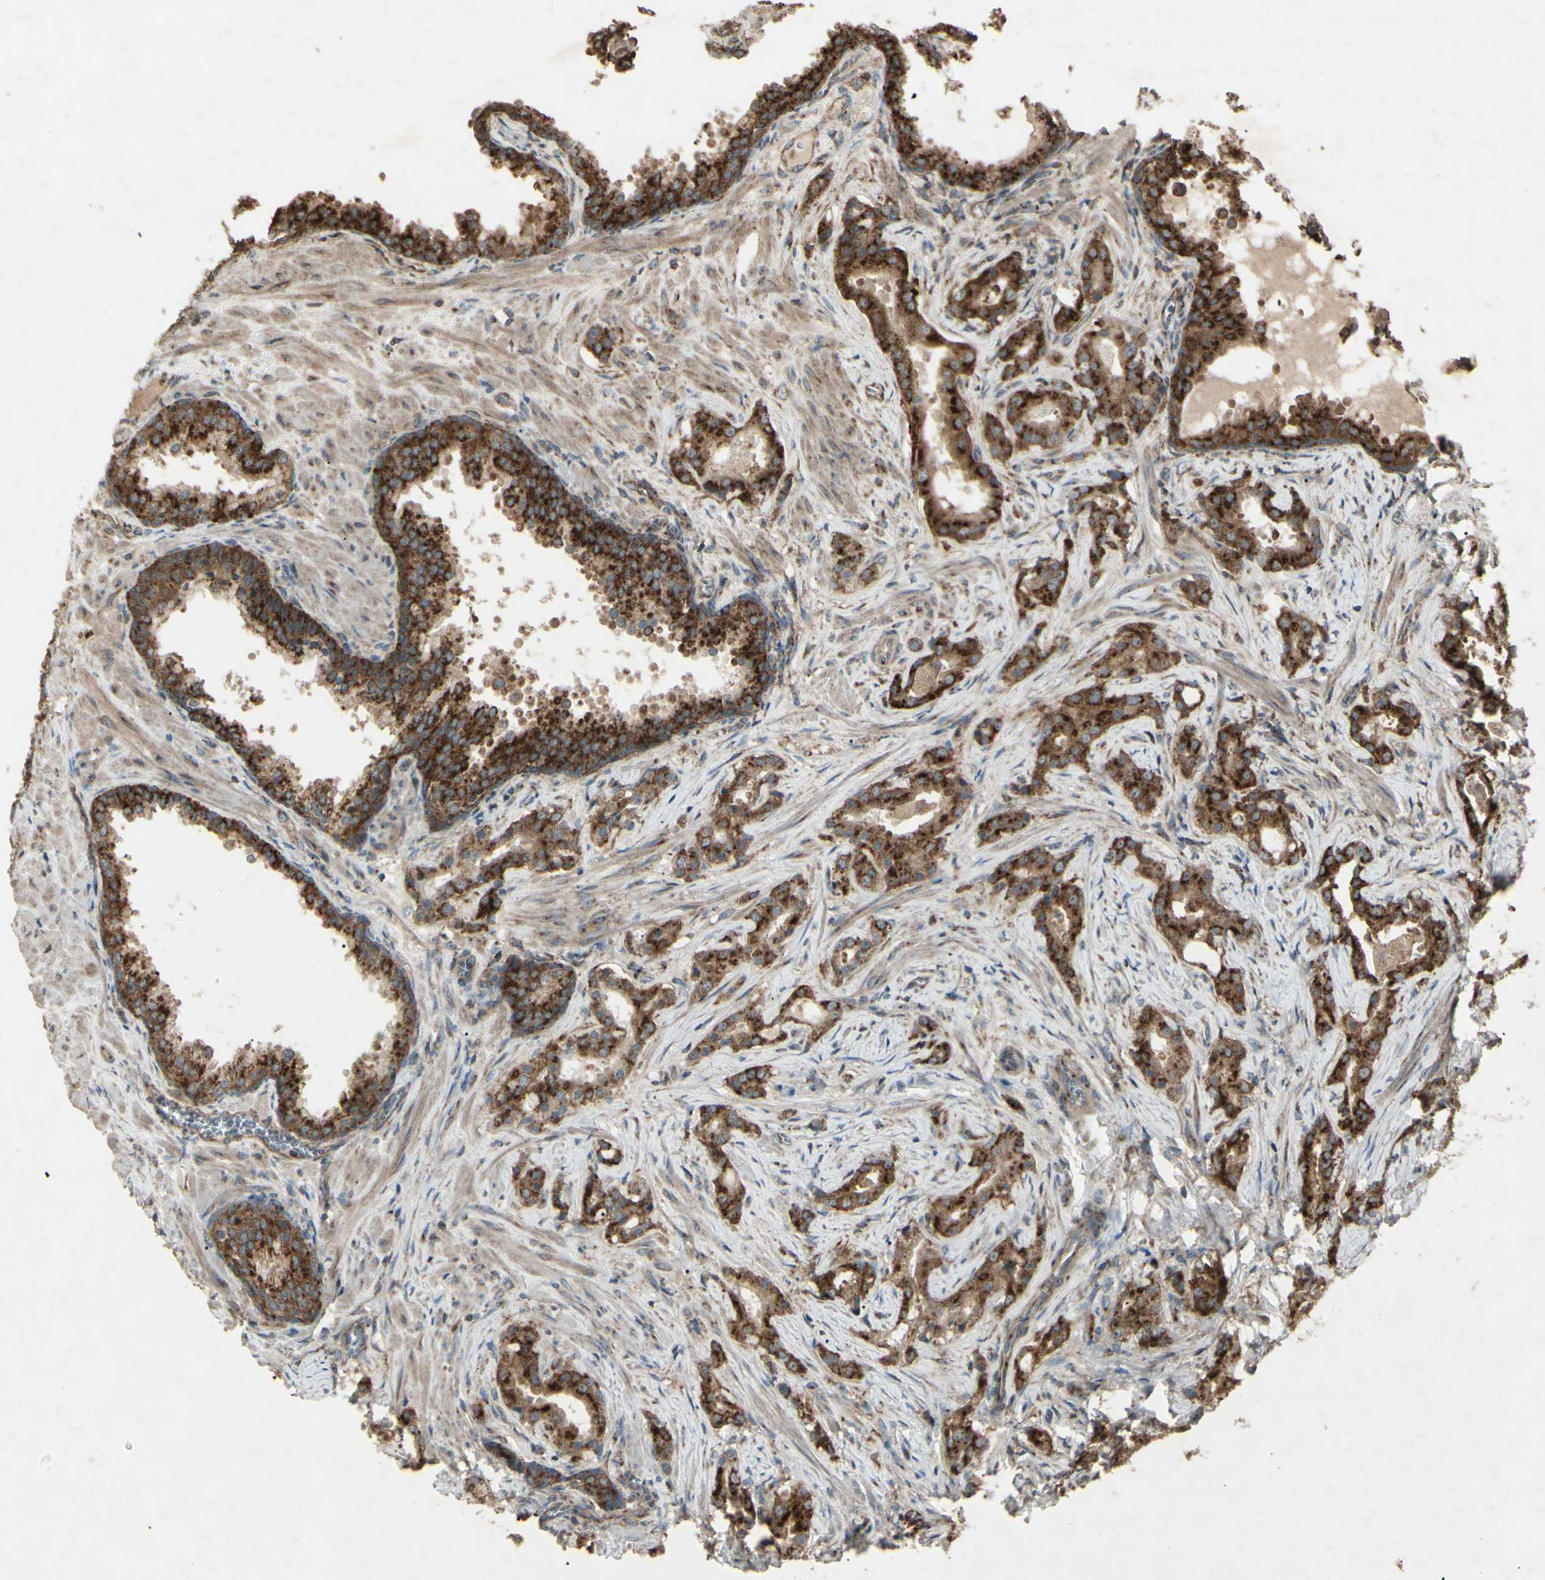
{"staining": {"intensity": "strong", "quantity": ">75%", "location": "cytoplasmic/membranous"}, "tissue": "prostate cancer", "cell_type": "Tumor cells", "image_type": "cancer", "snomed": [{"axis": "morphology", "description": "Adenocarcinoma, Low grade"}, {"axis": "topography", "description": "Prostate"}], "caption": "A high-resolution photomicrograph shows immunohistochemistry (IHC) staining of prostate cancer, which exhibits strong cytoplasmic/membranous expression in approximately >75% of tumor cells.", "gene": "AP1G1", "patient": {"sex": "male", "age": 59}}